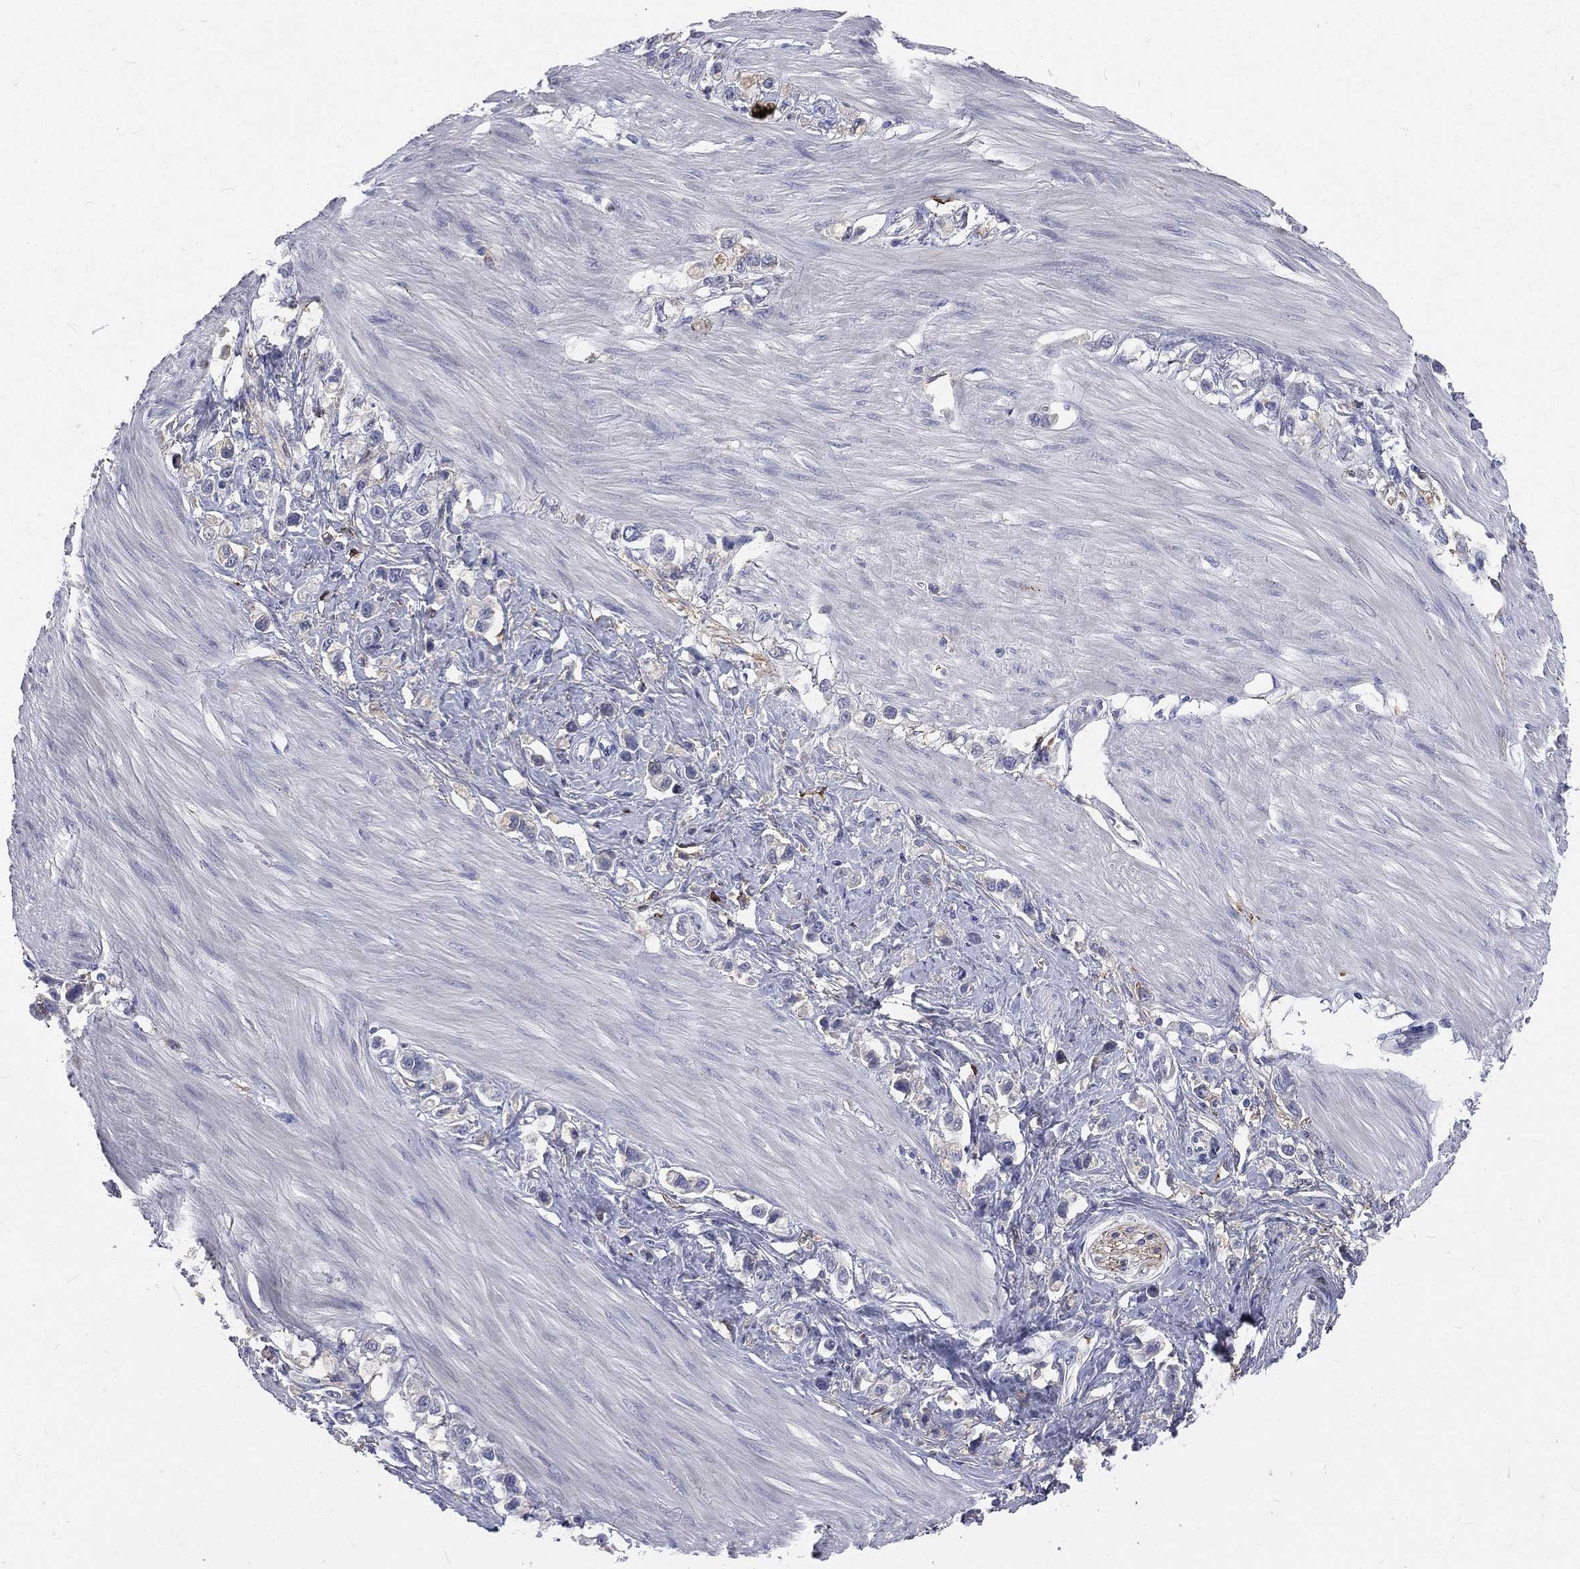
{"staining": {"intensity": "negative", "quantity": "none", "location": "none"}, "tissue": "stomach cancer", "cell_type": "Tumor cells", "image_type": "cancer", "snomed": [{"axis": "morphology", "description": "Normal tissue, NOS"}, {"axis": "morphology", "description": "Adenocarcinoma, NOS"}, {"axis": "morphology", "description": "Adenocarcinoma, High grade"}, {"axis": "topography", "description": "Stomach, upper"}, {"axis": "topography", "description": "Stomach"}], "caption": "Stomach cancer was stained to show a protein in brown. There is no significant staining in tumor cells.", "gene": "BASP1", "patient": {"sex": "female", "age": 65}}